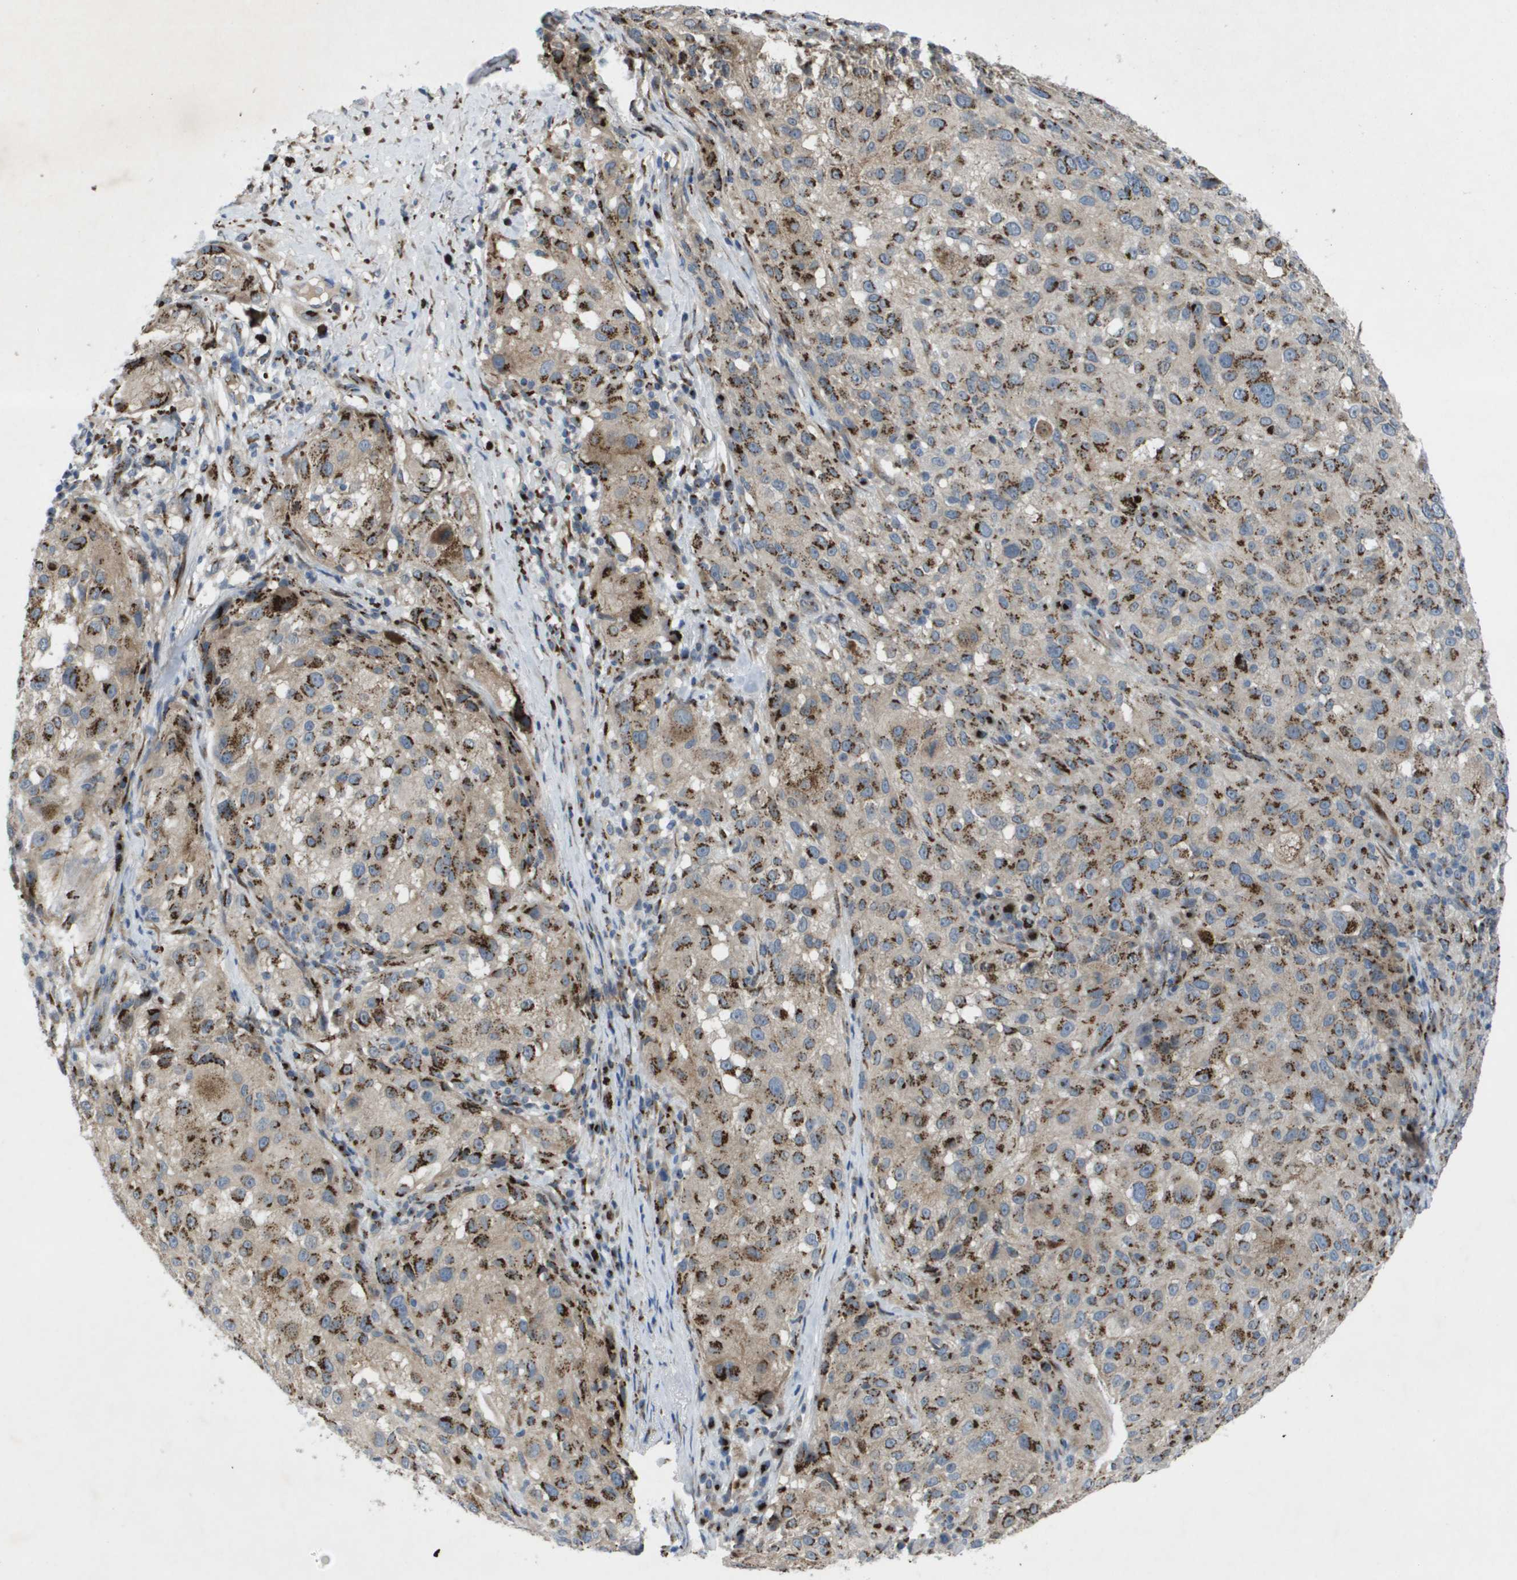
{"staining": {"intensity": "moderate", "quantity": ">75%", "location": "cytoplasmic/membranous"}, "tissue": "melanoma", "cell_type": "Tumor cells", "image_type": "cancer", "snomed": [{"axis": "morphology", "description": "Necrosis, NOS"}, {"axis": "morphology", "description": "Malignant melanoma, NOS"}, {"axis": "topography", "description": "Skin"}], "caption": "The immunohistochemical stain shows moderate cytoplasmic/membranous staining in tumor cells of malignant melanoma tissue.", "gene": "QSOX2", "patient": {"sex": "female", "age": 87}}